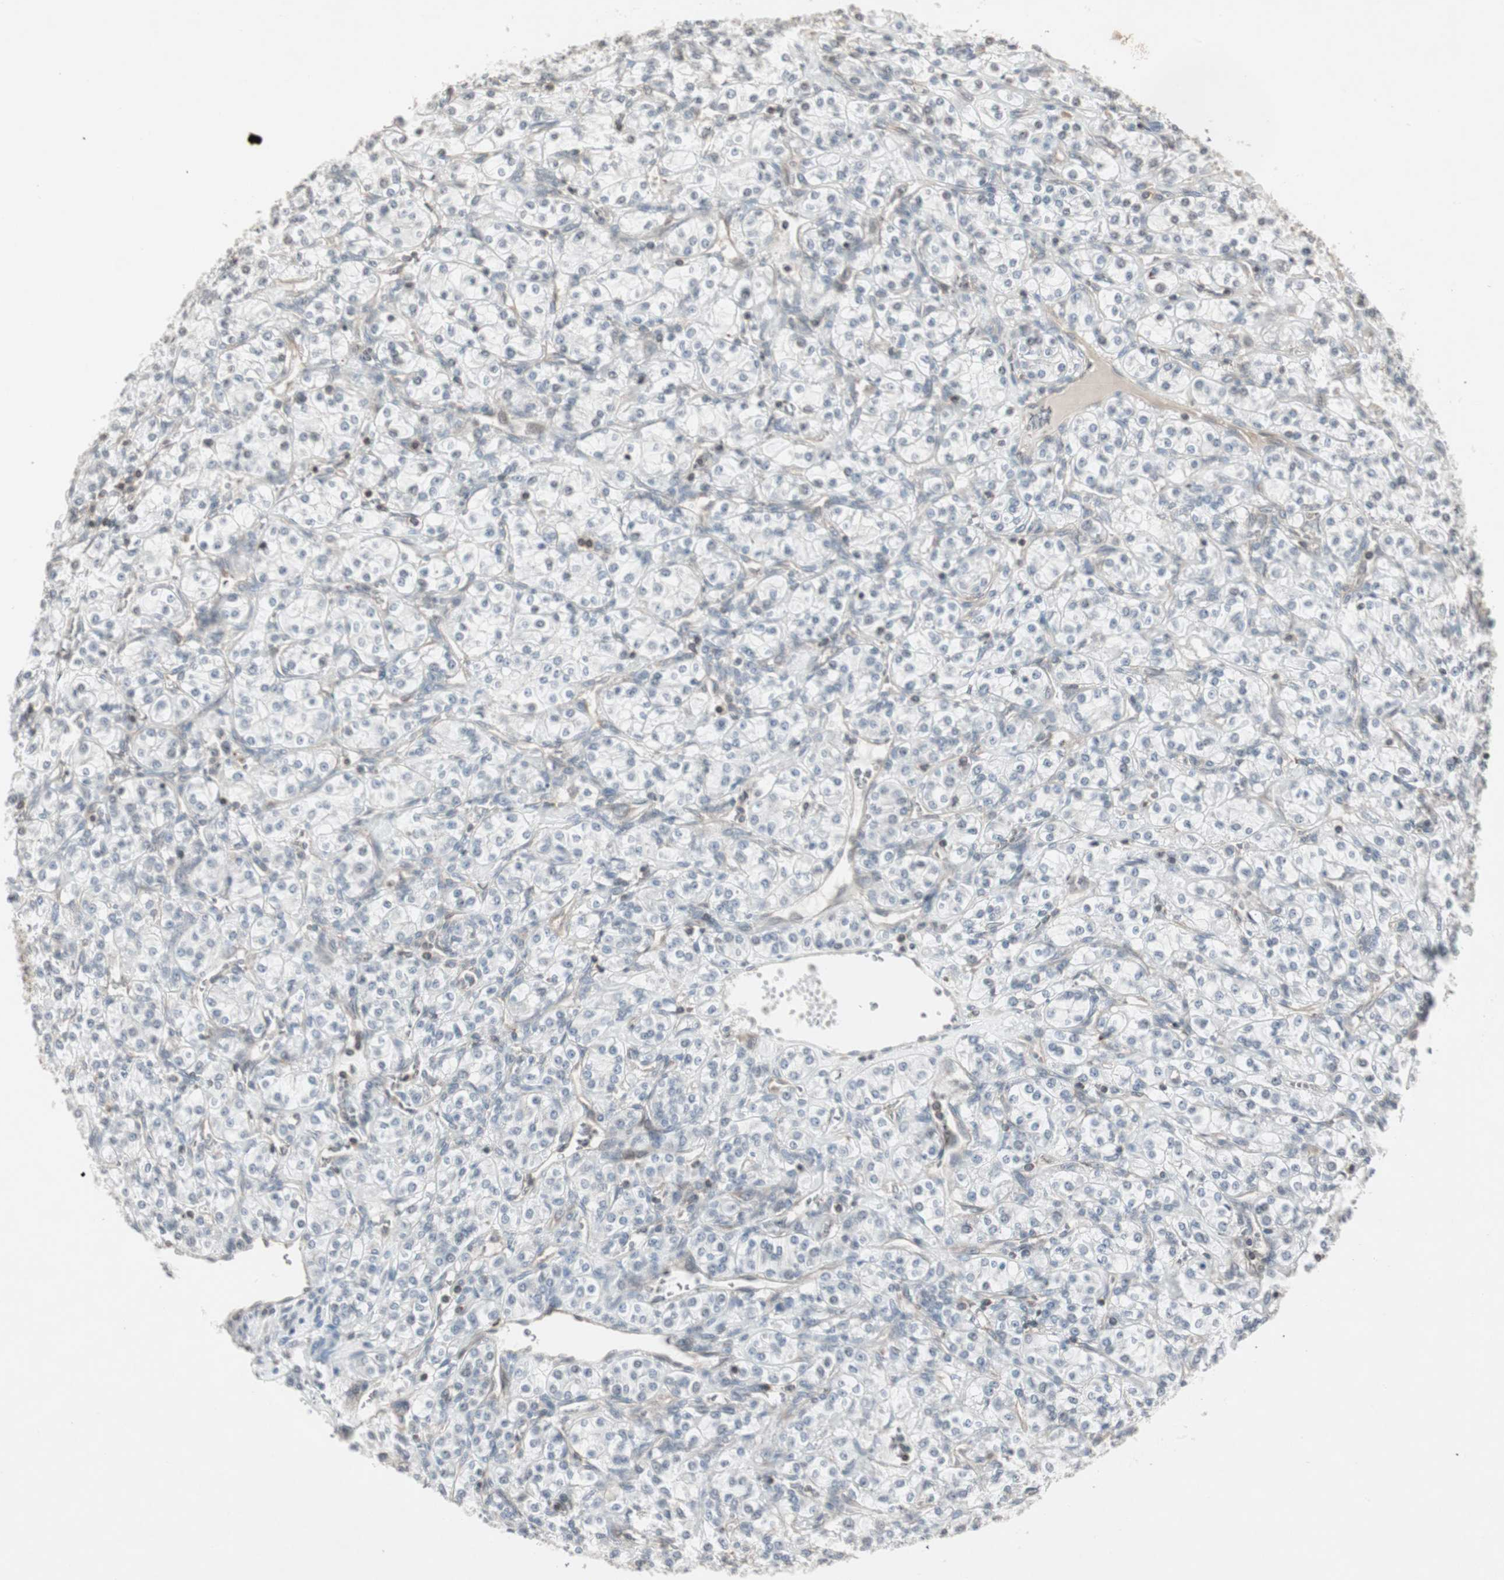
{"staining": {"intensity": "negative", "quantity": "none", "location": "none"}, "tissue": "renal cancer", "cell_type": "Tumor cells", "image_type": "cancer", "snomed": [{"axis": "morphology", "description": "Adenocarcinoma, NOS"}, {"axis": "topography", "description": "Kidney"}], "caption": "Human renal adenocarcinoma stained for a protein using immunohistochemistry (IHC) demonstrates no expression in tumor cells.", "gene": "ARHGEF1", "patient": {"sex": "male", "age": 77}}